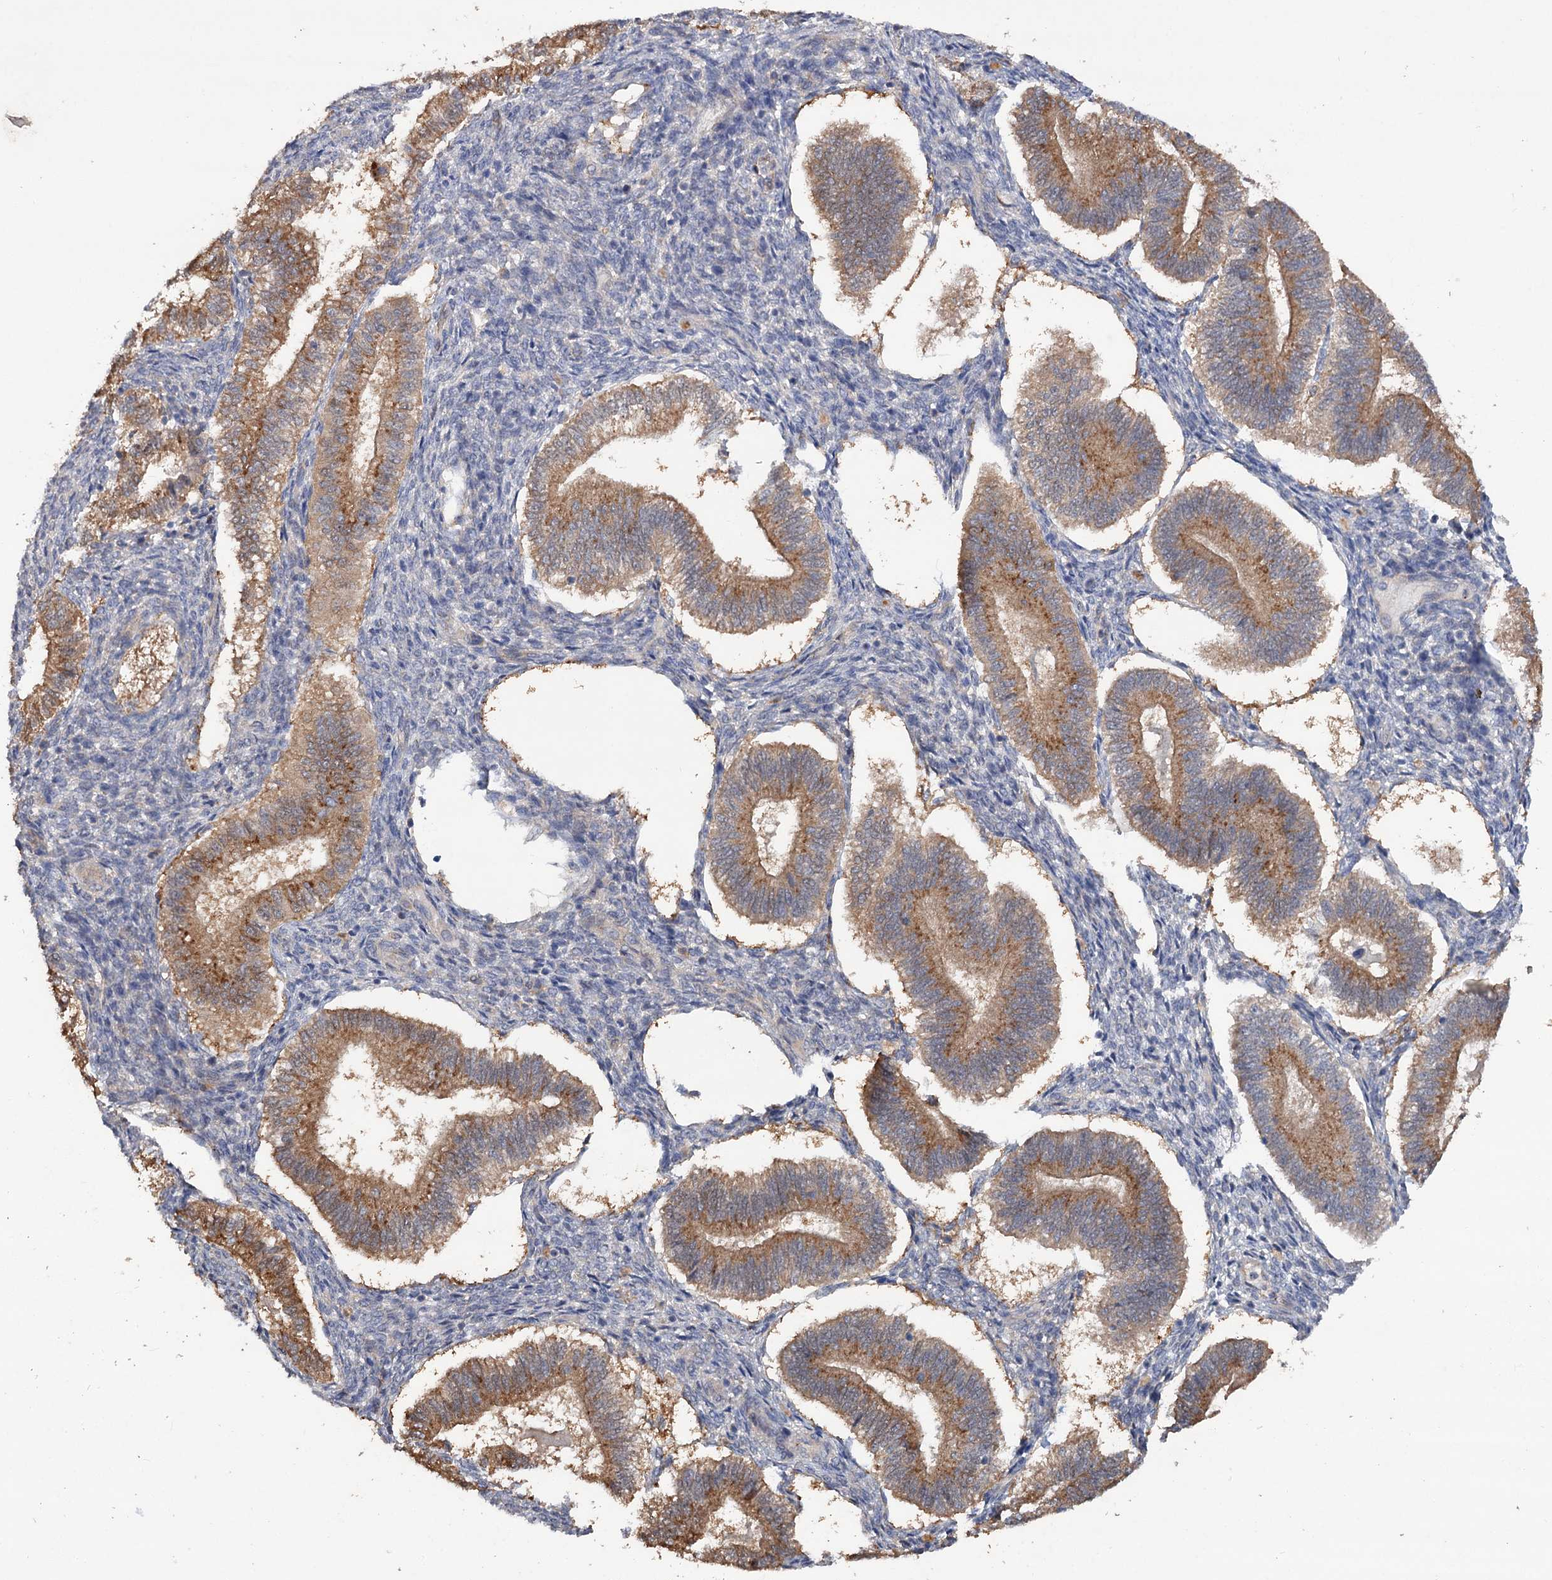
{"staining": {"intensity": "moderate", "quantity": "<25%", "location": "cytoplasmic/membranous"}, "tissue": "endometrium", "cell_type": "Cells in endometrial stroma", "image_type": "normal", "snomed": [{"axis": "morphology", "description": "Normal tissue, NOS"}, {"axis": "topography", "description": "Endometrium"}], "caption": "Immunohistochemical staining of unremarkable human endometrium reveals low levels of moderate cytoplasmic/membranous expression in about <25% of cells in endometrial stroma. The staining was performed using DAB (3,3'-diaminobenzidine), with brown indicating positive protein expression. Nuclei are stained blue with hematoxylin.", "gene": "NUDCD2", "patient": {"sex": "female", "age": 25}}